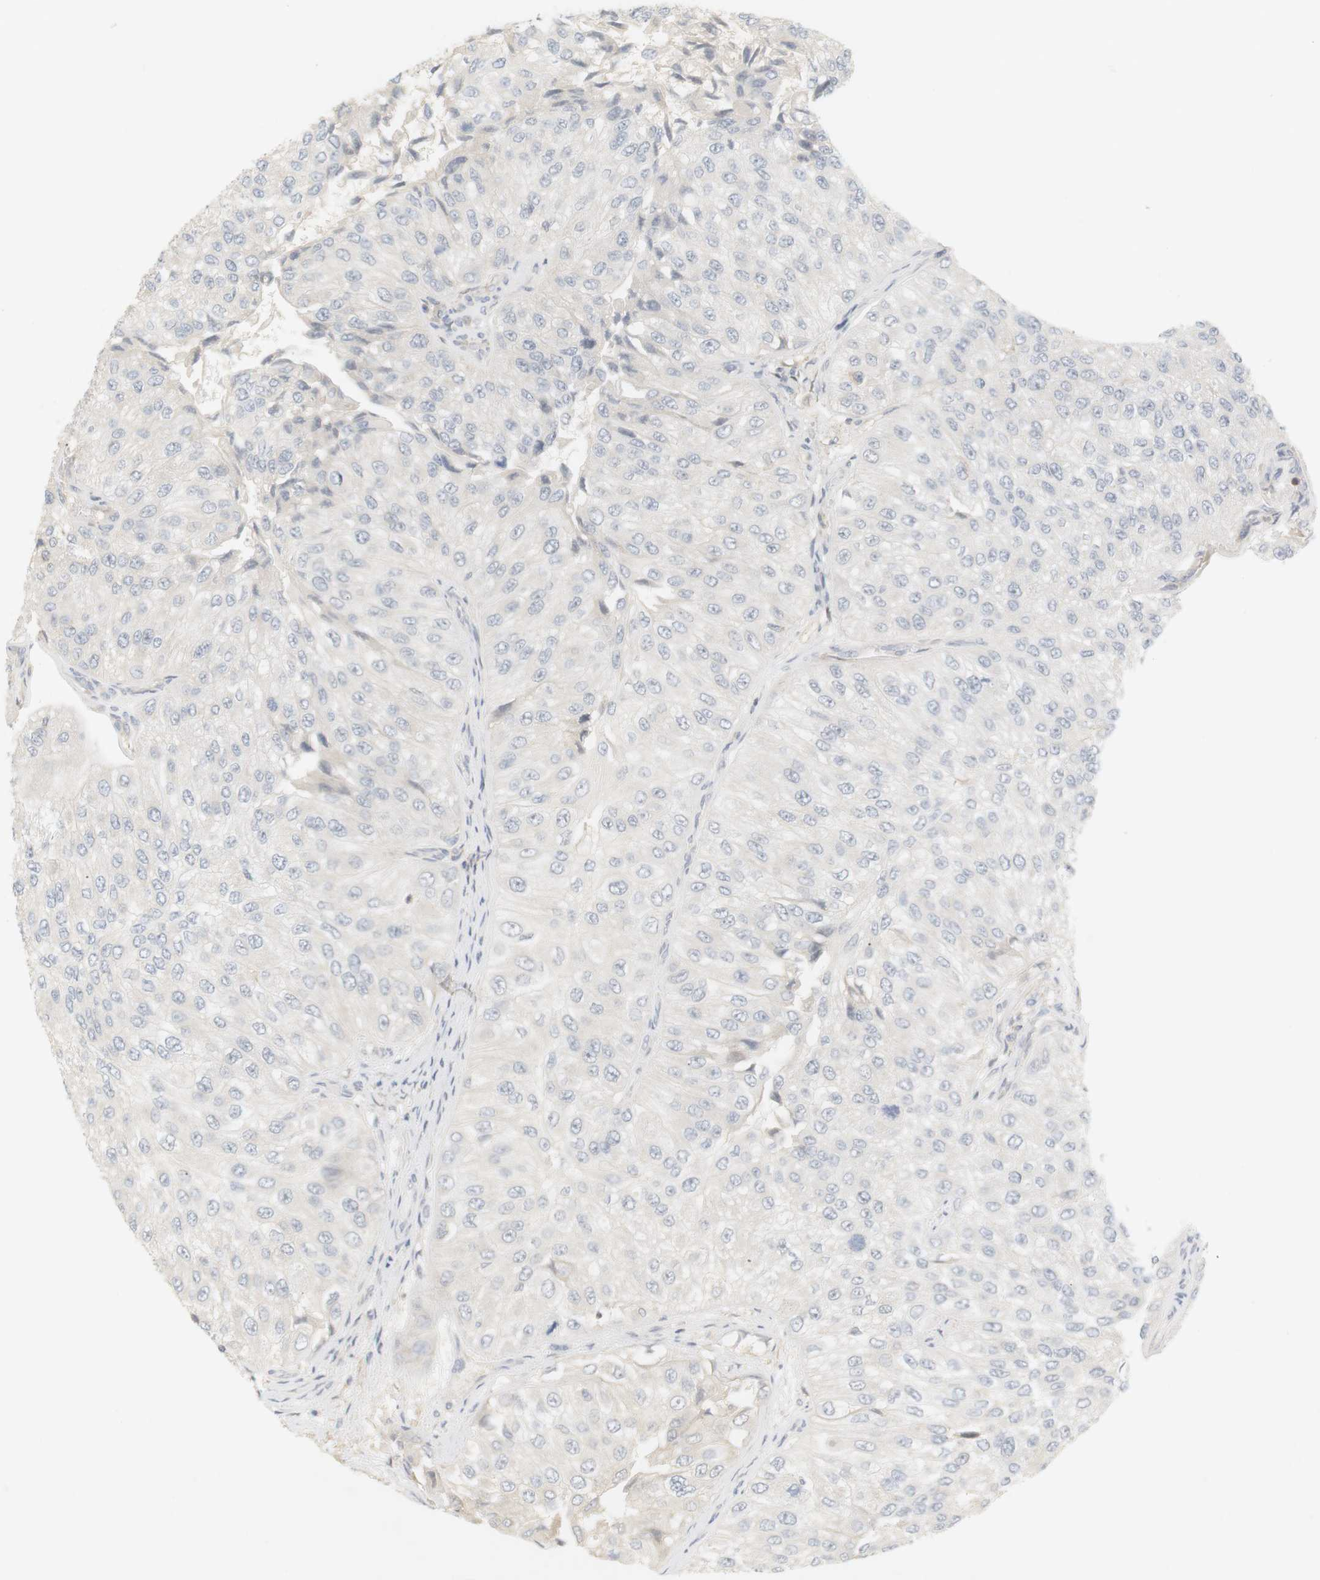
{"staining": {"intensity": "negative", "quantity": "none", "location": "none"}, "tissue": "urothelial cancer", "cell_type": "Tumor cells", "image_type": "cancer", "snomed": [{"axis": "morphology", "description": "Urothelial carcinoma, High grade"}, {"axis": "topography", "description": "Kidney"}, {"axis": "topography", "description": "Urinary bladder"}], "caption": "DAB (3,3'-diaminobenzidine) immunohistochemical staining of human urothelial cancer reveals no significant expression in tumor cells.", "gene": "RTN3", "patient": {"sex": "male", "age": 77}}